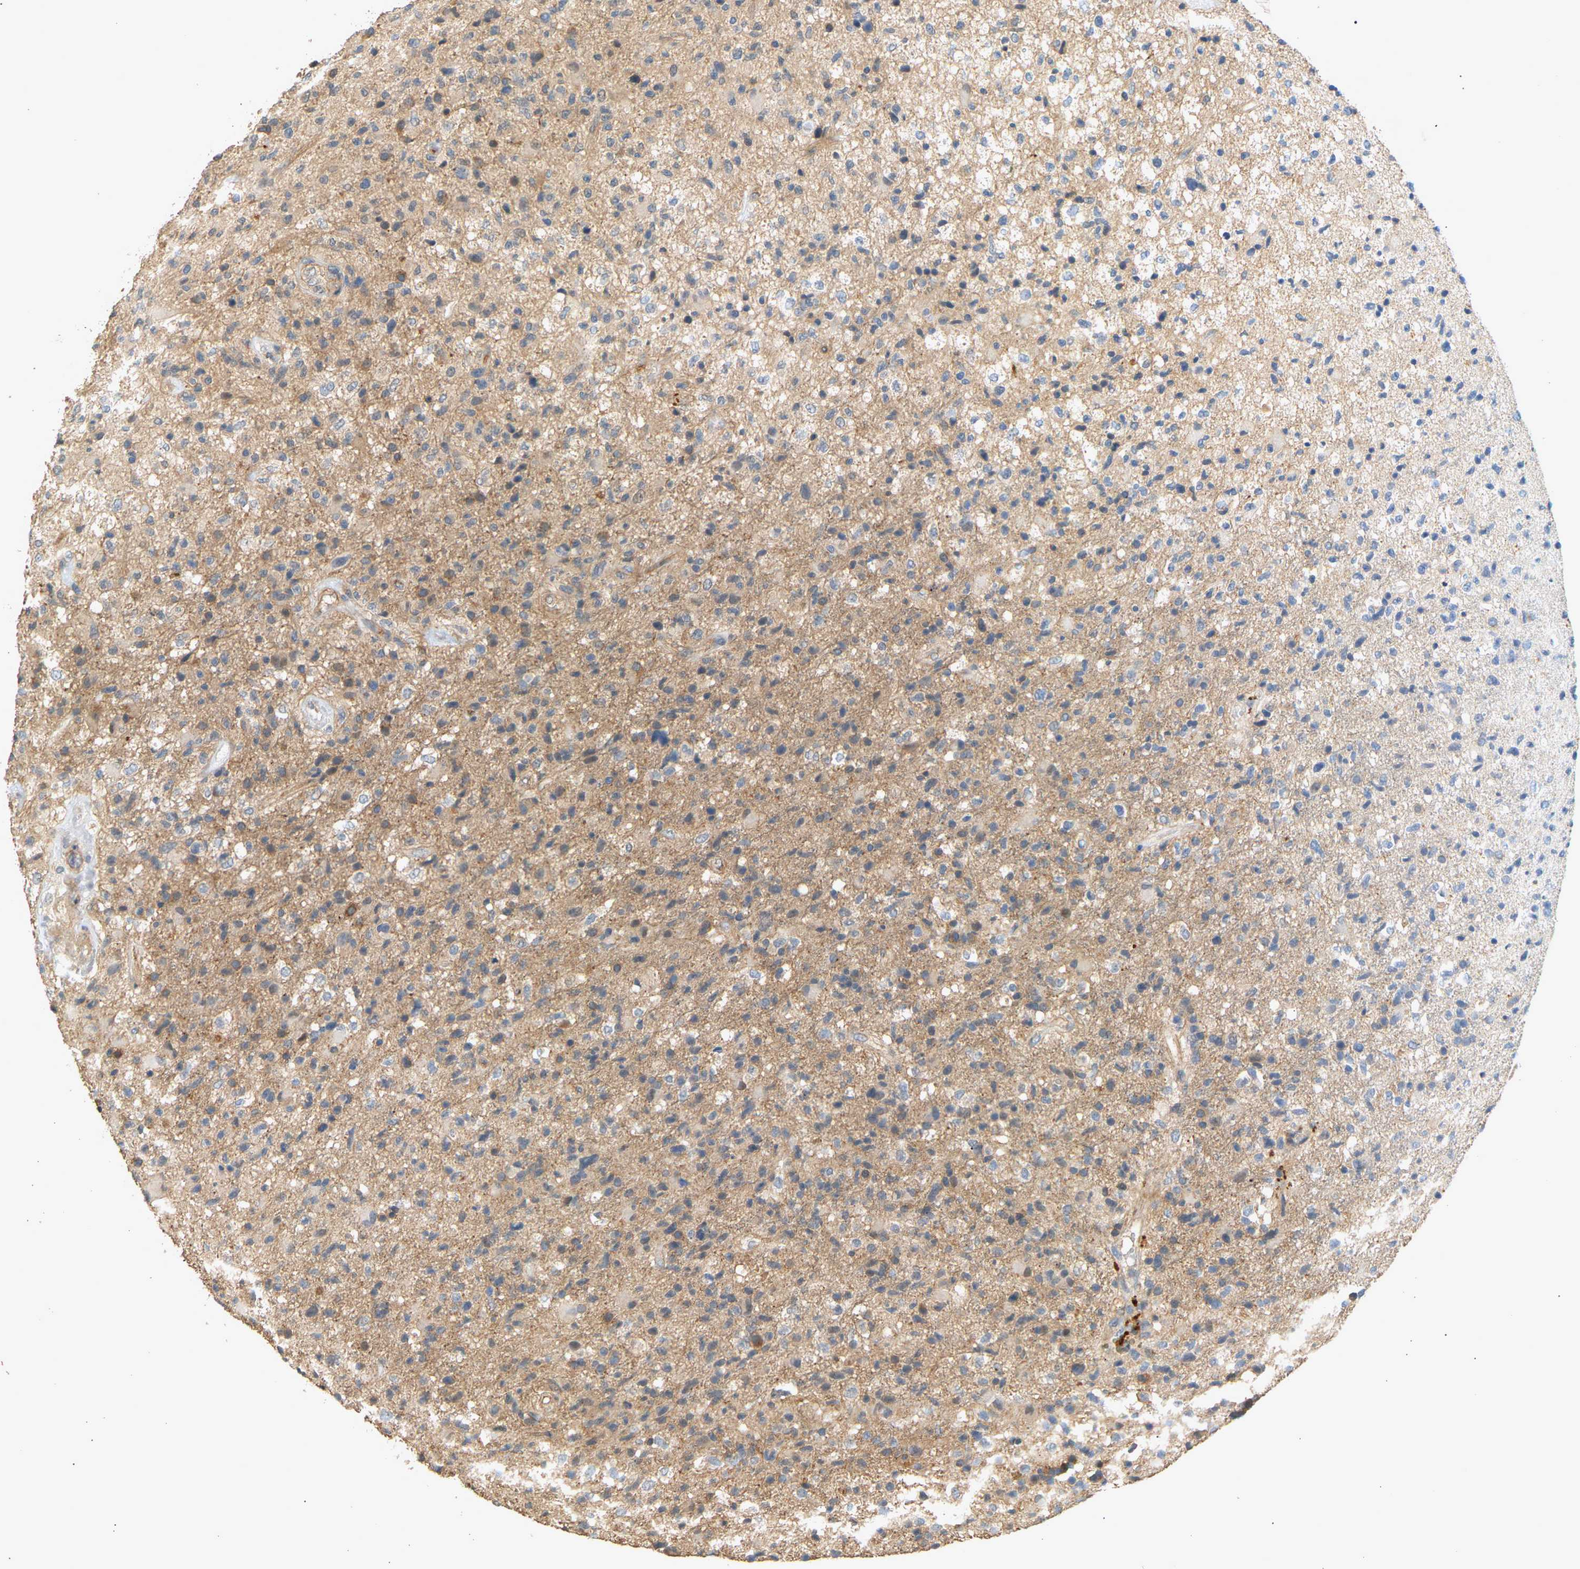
{"staining": {"intensity": "weak", "quantity": "25%-75%", "location": "cytoplasmic/membranous"}, "tissue": "glioma", "cell_type": "Tumor cells", "image_type": "cancer", "snomed": [{"axis": "morphology", "description": "Glioma, malignant, High grade"}, {"axis": "topography", "description": "Brain"}], "caption": "Weak cytoplasmic/membranous expression is present in approximately 25%-75% of tumor cells in malignant glioma (high-grade).", "gene": "RGL1", "patient": {"sex": "male", "age": 72}}